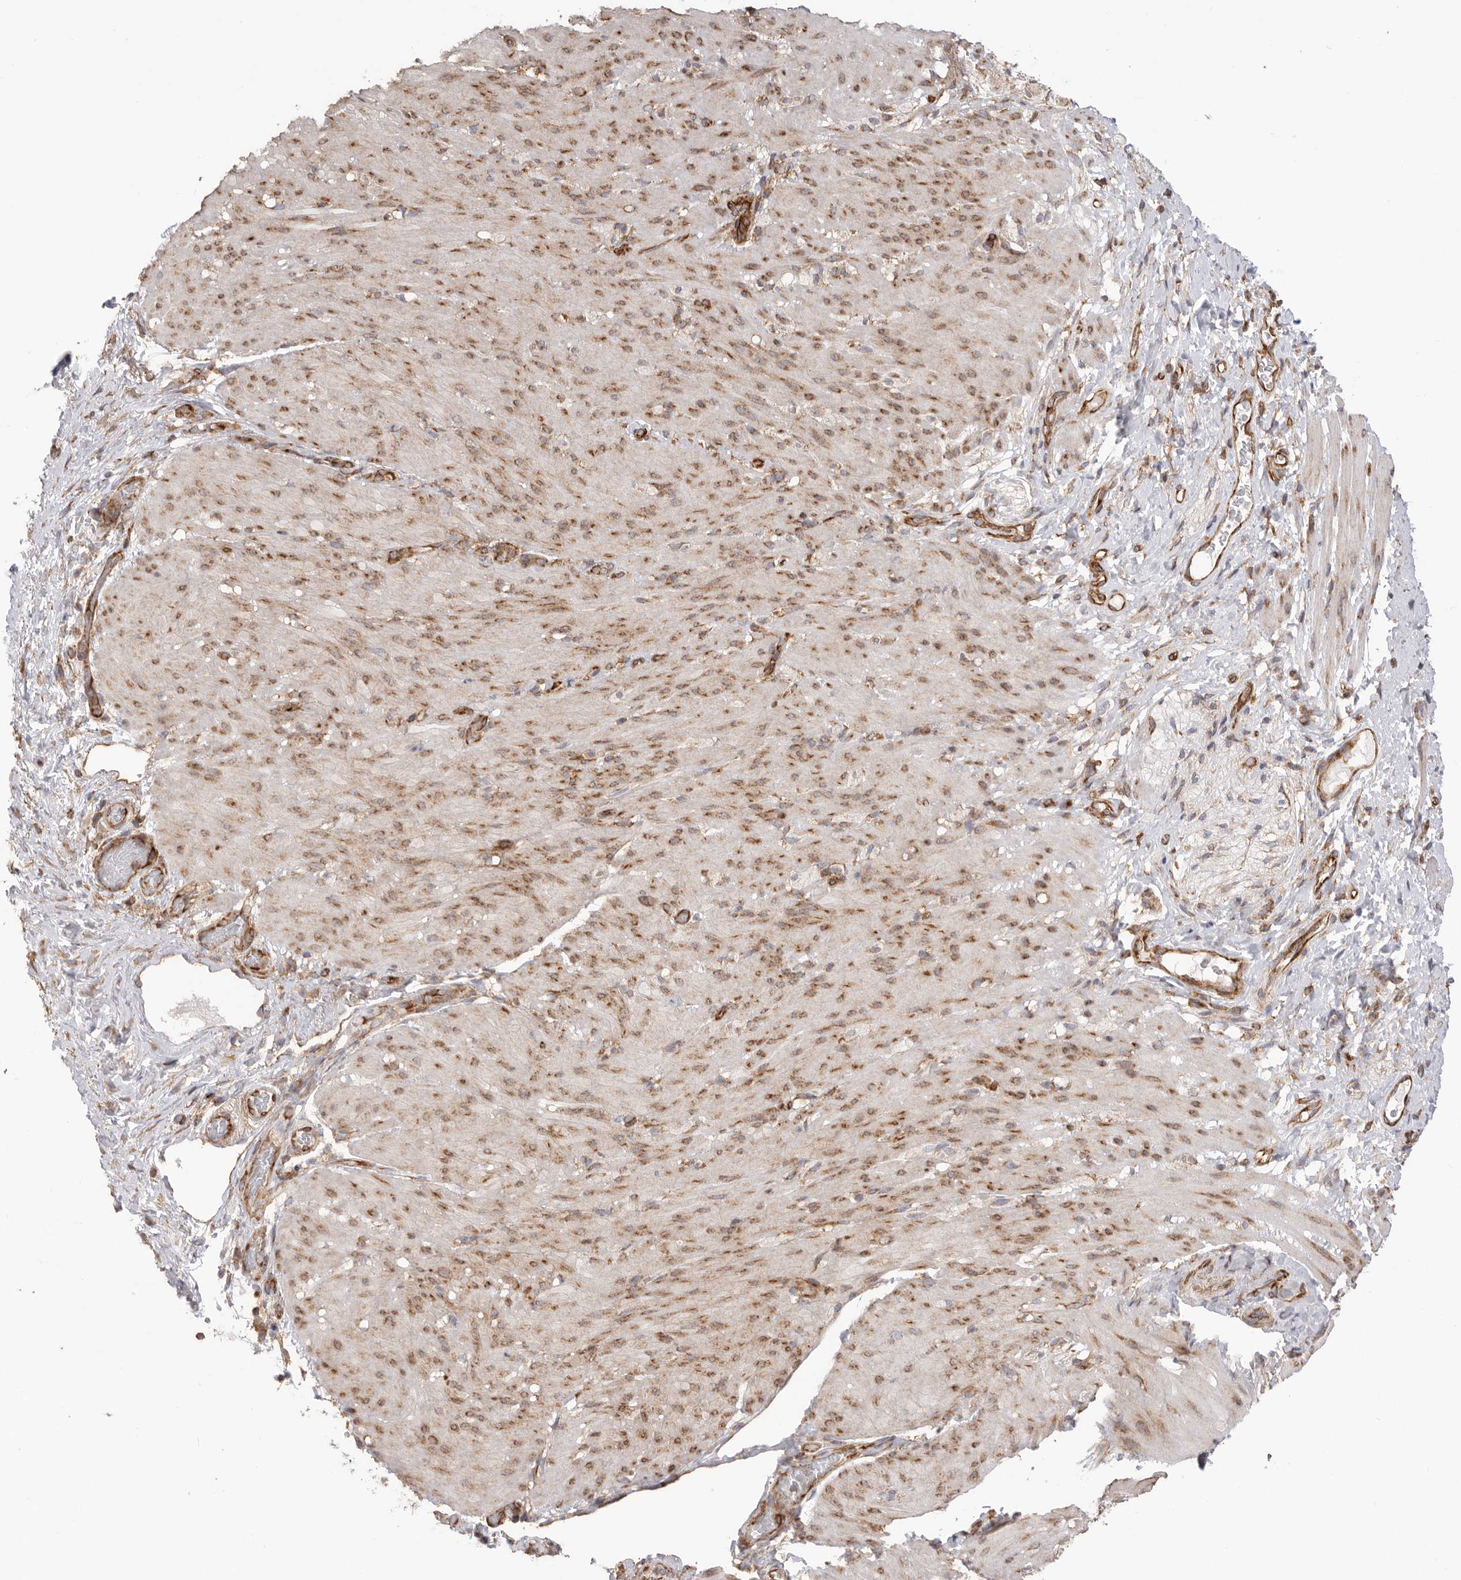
{"staining": {"intensity": "moderate", "quantity": "25%-75%", "location": "cytoplasmic/membranous"}, "tissue": "smooth muscle", "cell_type": "Smooth muscle cells", "image_type": "normal", "snomed": [{"axis": "morphology", "description": "Normal tissue, NOS"}, {"axis": "topography", "description": "Smooth muscle"}, {"axis": "topography", "description": "Small intestine"}], "caption": "Immunohistochemical staining of unremarkable smooth muscle reveals moderate cytoplasmic/membranous protein positivity in about 25%-75% of smooth muscle cells.", "gene": "SERBP1", "patient": {"sex": "female", "age": 84}}